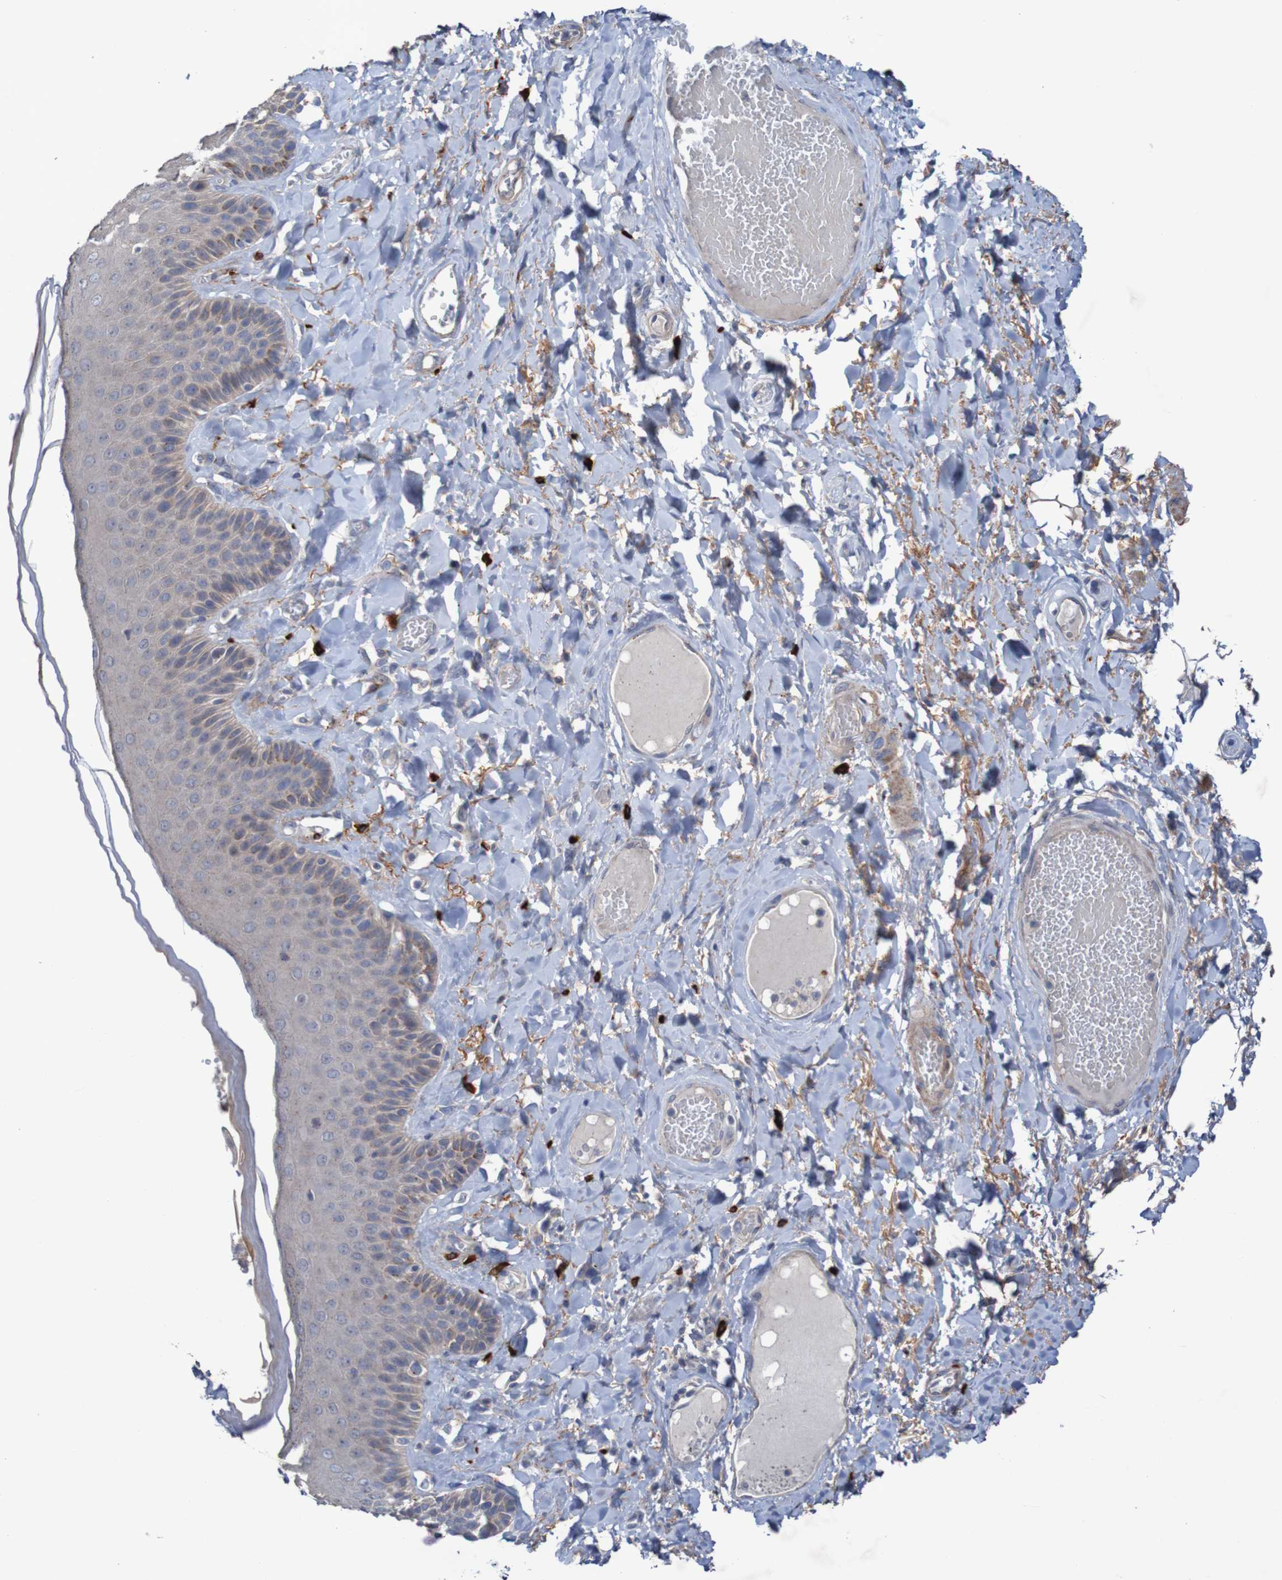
{"staining": {"intensity": "weak", "quantity": "25%-75%", "location": "cytoplasmic/membranous"}, "tissue": "skin", "cell_type": "Epidermal cells", "image_type": "normal", "snomed": [{"axis": "morphology", "description": "Normal tissue, NOS"}, {"axis": "topography", "description": "Anal"}], "caption": "Immunohistochemistry (IHC) of normal skin reveals low levels of weak cytoplasmic/membranous positivity in approximately 25%-75% of epidermal cells.", "gene": "ANGPT4", "patient": {"sex": "male", "age": 69}}